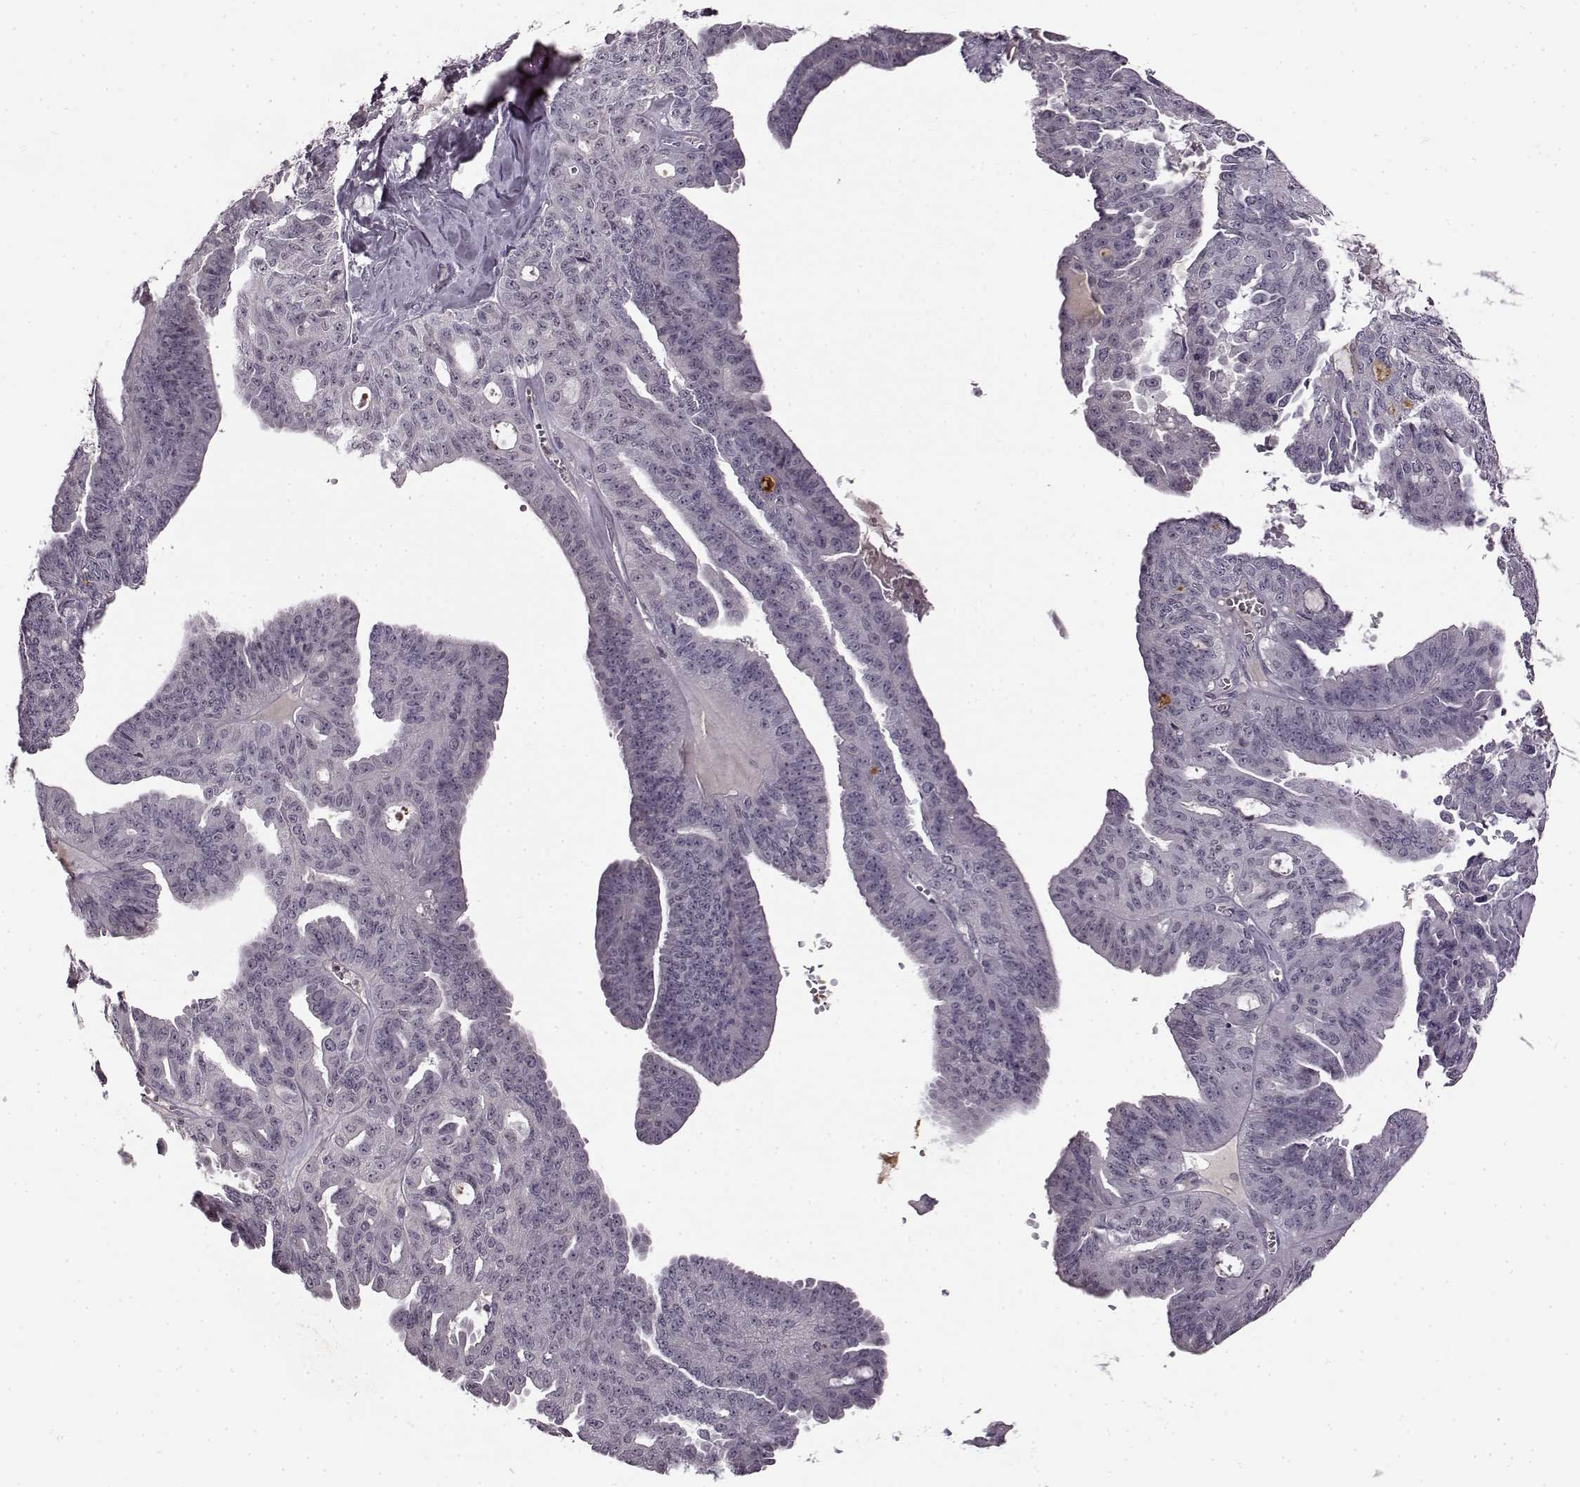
{"staining": {"intensity": "negative", "quantity": "none", "location": "none"}, "tissue": "ovarian cancer", "cell_type": "Tumor cells", "image_type": "cancer", "snomed": [{"axis": "morphology", "description": "Cystadenocarcinoma, serous, NOS"}, {"axis": "topography", "description": "Ovary"}], "caption": "There is no significant staining in tumor cells of ovarian serous cystadenocarcinoma.", "gene": "CNGA3", "patient": {"sex": "female", "age": 71}}